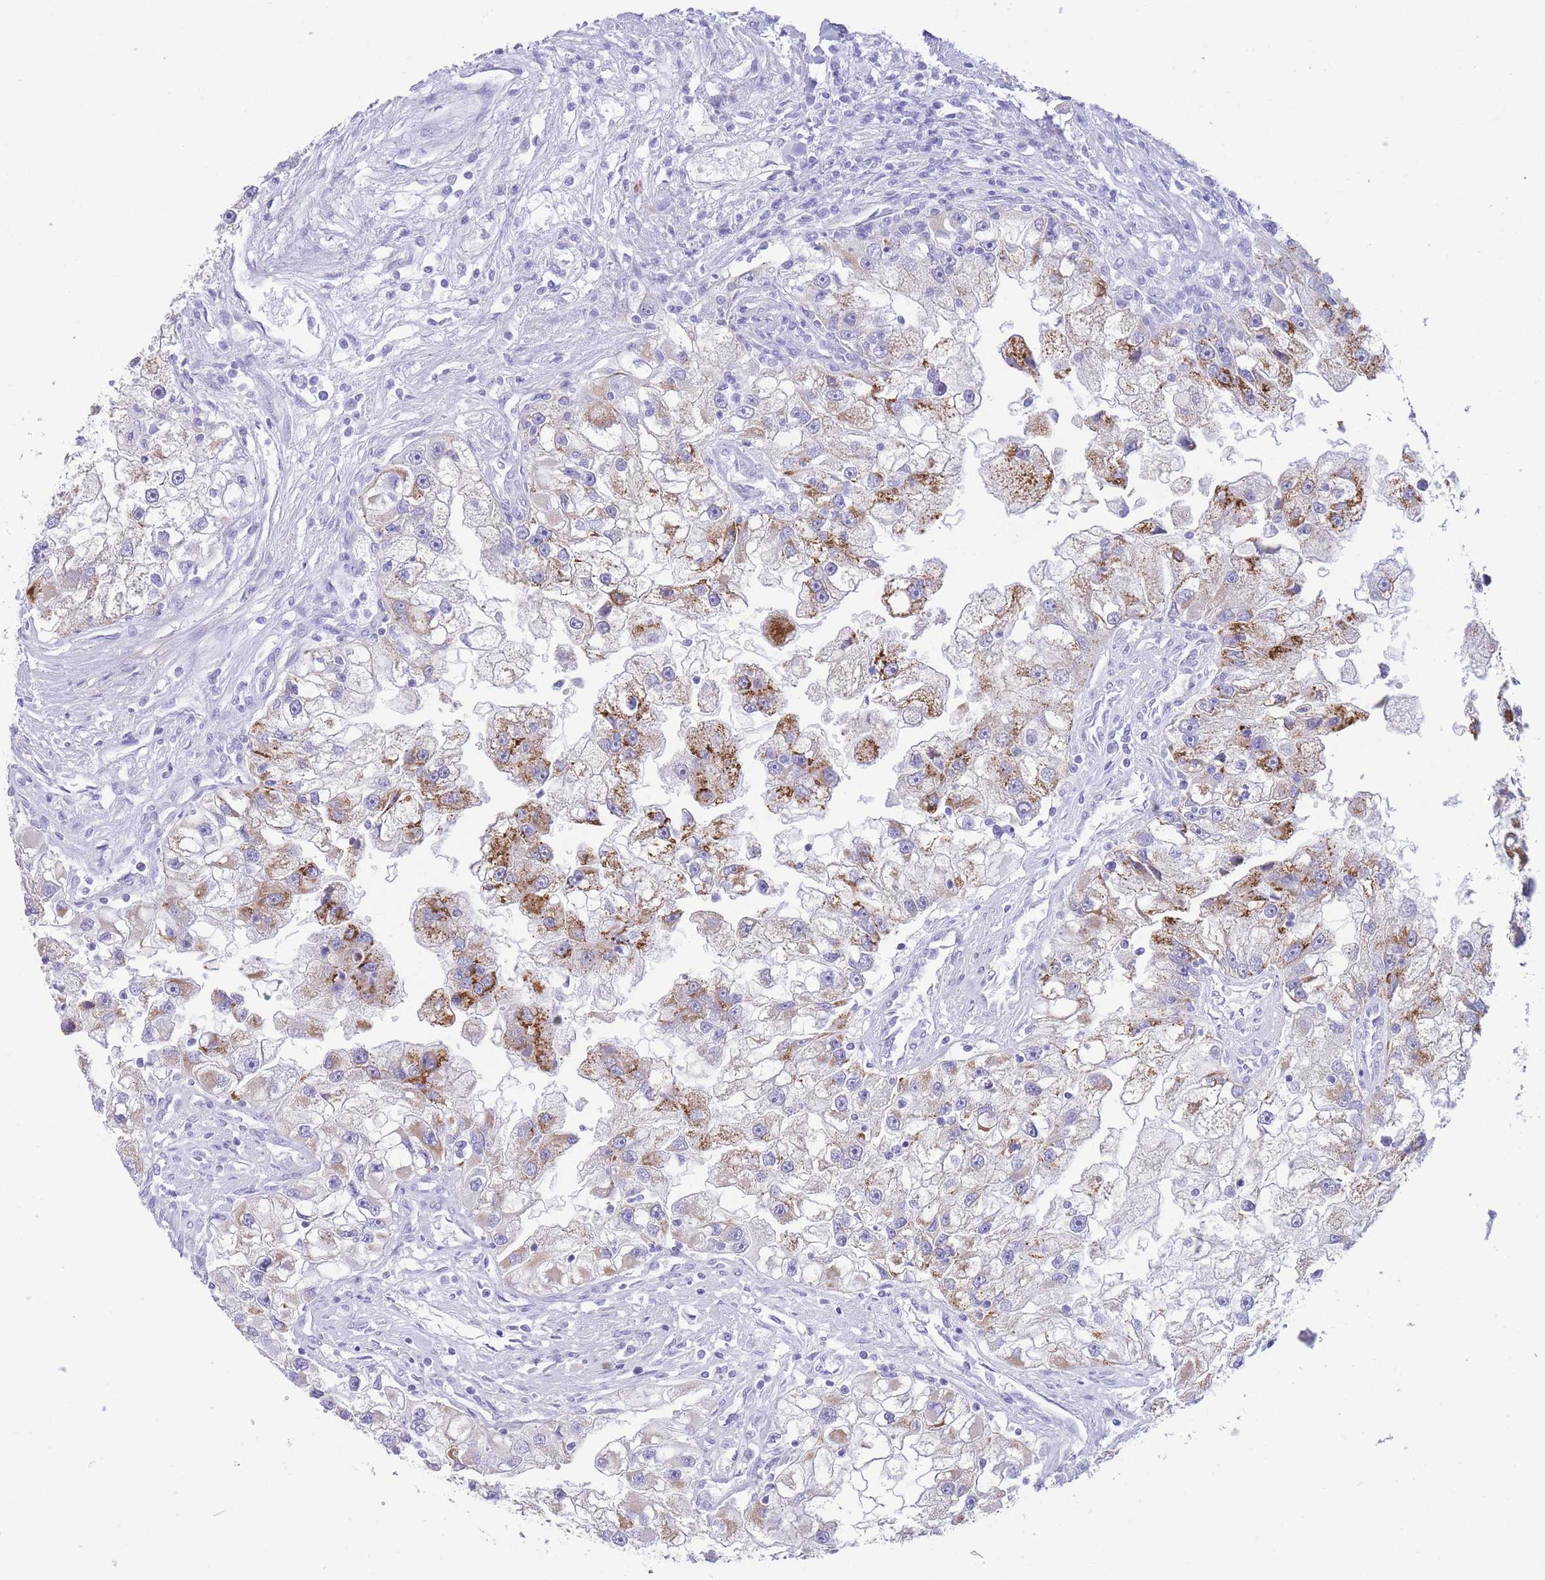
{"staining": {"intensity": "strong", "quantity": "25%-75%", "location": "cytoplasmic/membranous"}, "tissue": "renal cancer", "cell_type": "Tumor cells", "image_type": "cancer", "snomed": [{"axis": "morphology", "description": "Adenocarcinoma, NOS"}, {"axis": "topography", "description": "Kidney"}], "caption": "Tumor cells exhibit strong cytoplasmic/membranous positivity in about 25%-75% of cells in renal cancer.", "gene": "VWA8", "patient": {"sex": "male", "age": 63}}